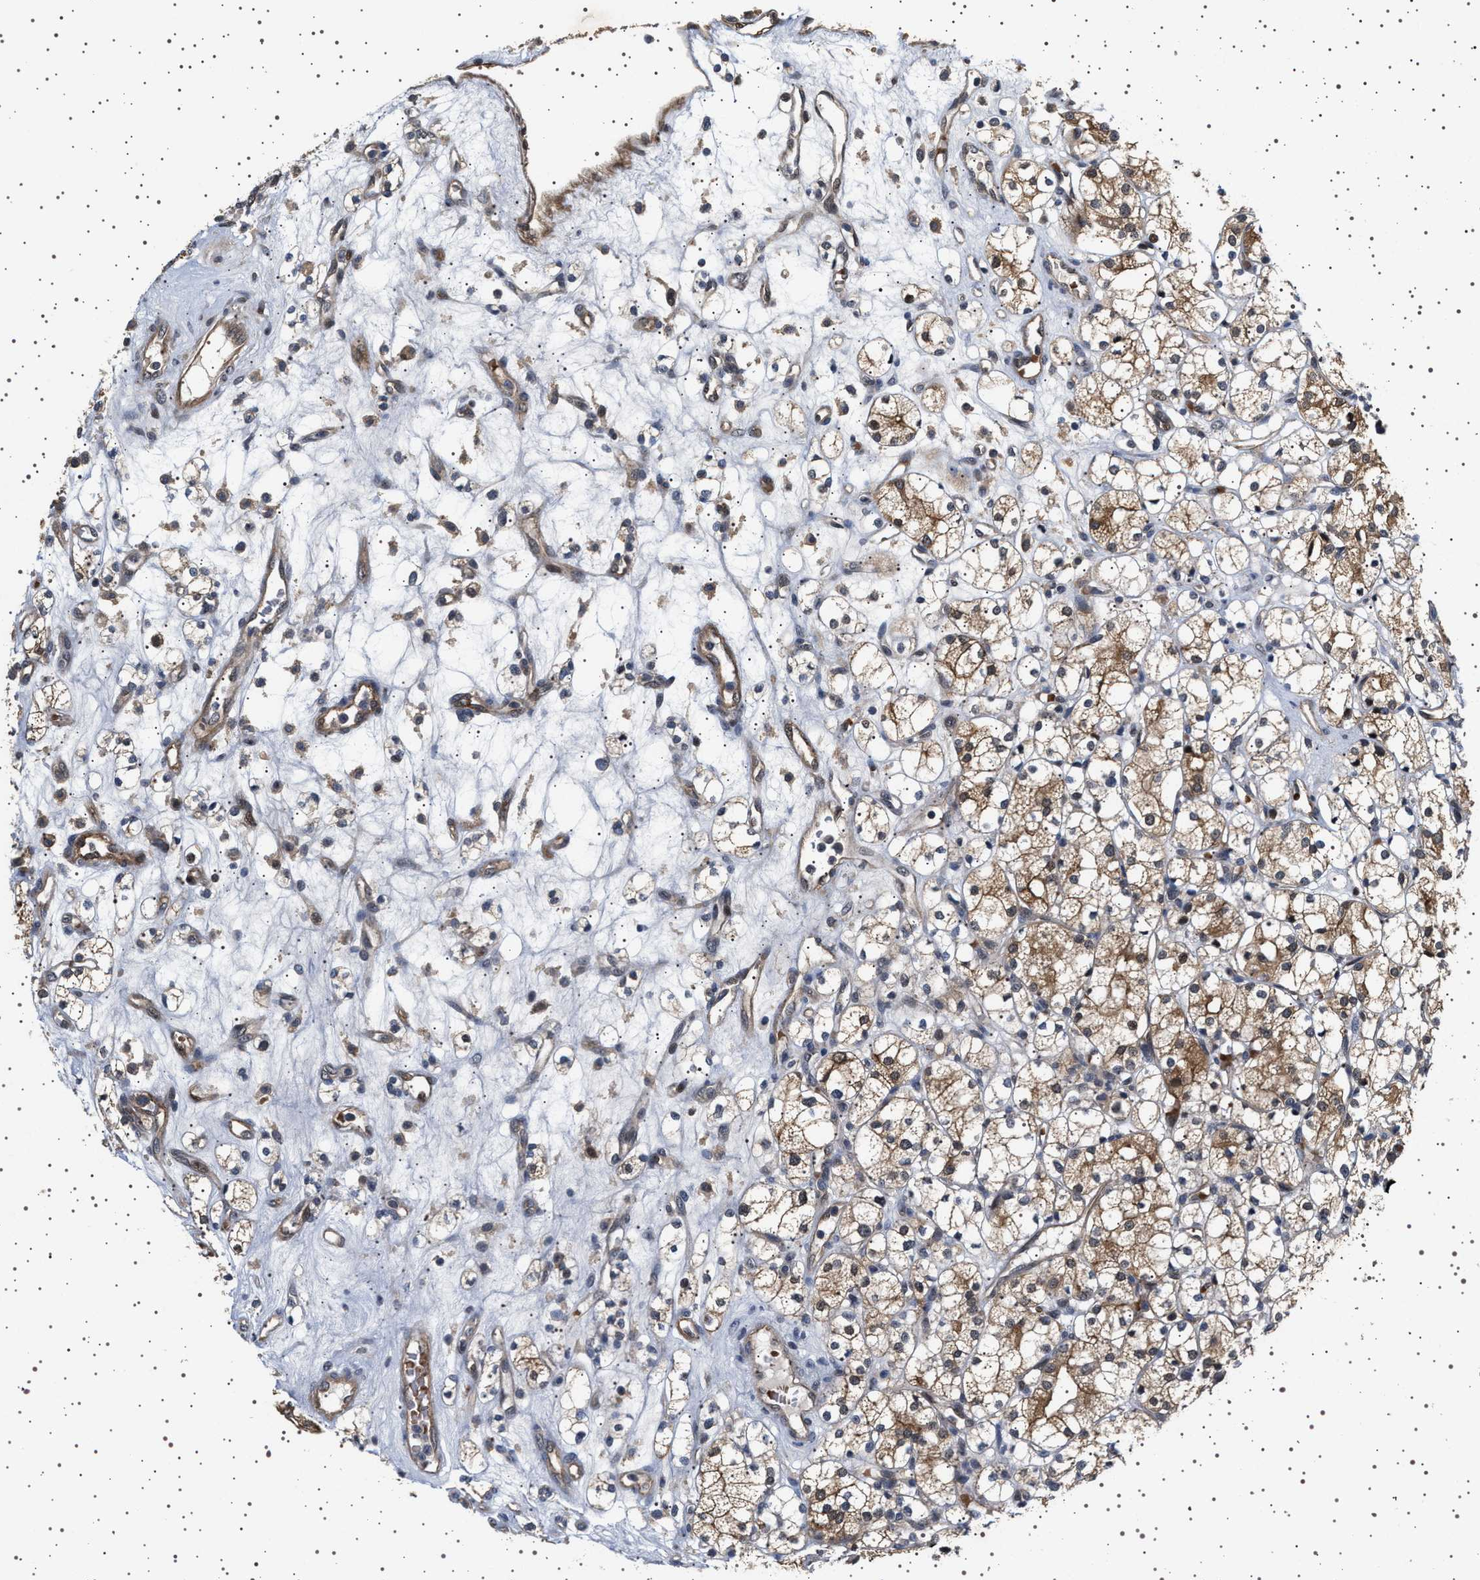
{"staining": {"intensity": "moderate", "quantity": ">75%", "location": "cytoplasmic/membranous,nuclear"}, "tissue": "renal cancer", "cell_type": "Tumor cells", "image_type": "cancer", "snomed": [{"axis": "morphology", "description": "Adenocarcinoma, NOS"}, {"axis": "topography", "description": "Kidney"}], "caption": "Renal cancer (adenocarcinoma) was stained to show a protein in brown. There is medium levels of moderate cytoplasmic/membranous and nuclear expression in about >75% of tumor cells.", "gene": "BAG3", "patient": {"sex": "male", "age": 77}}